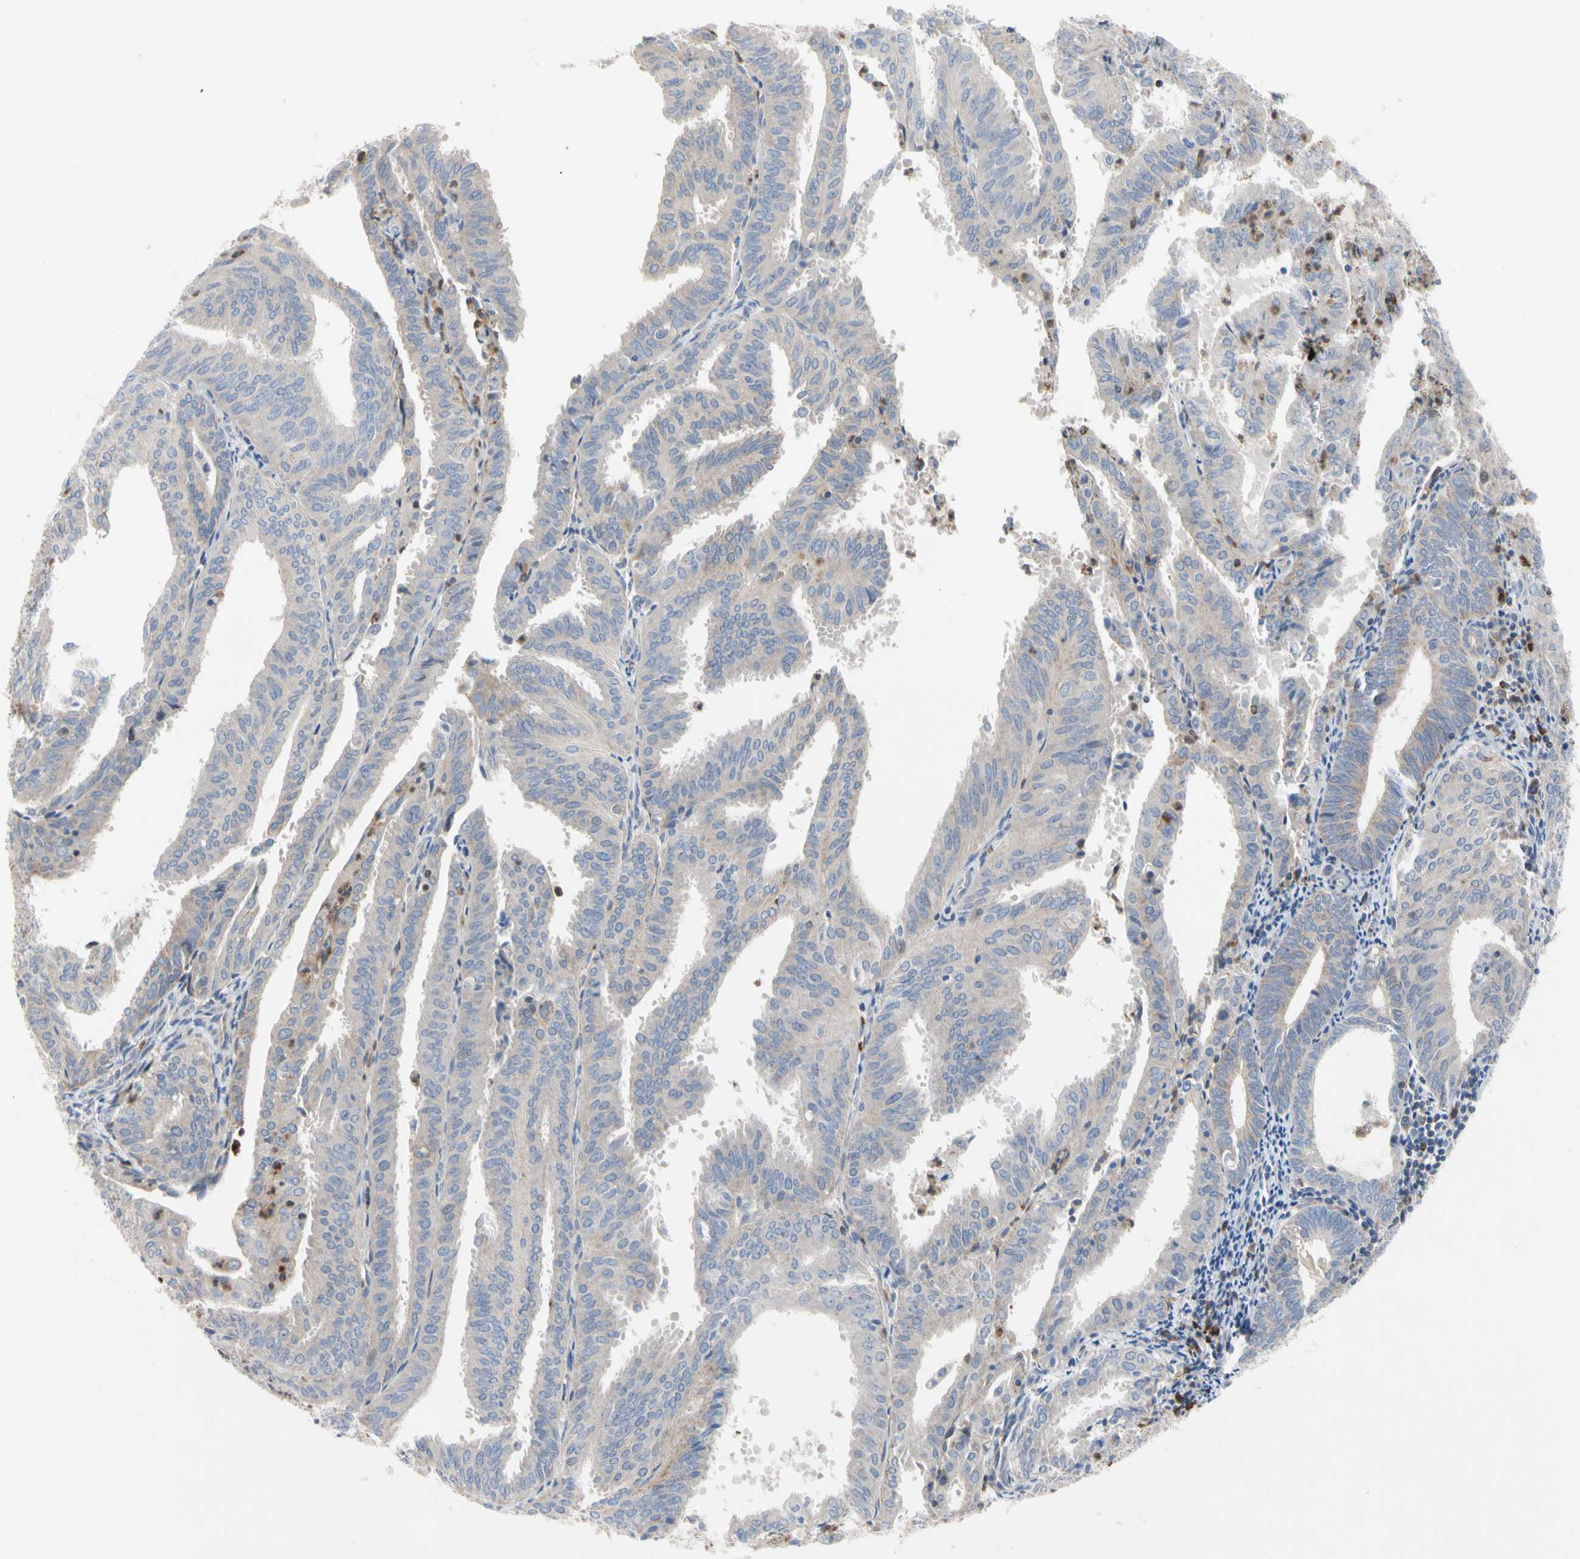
{"staining": {"intensity": "weak", "quantity": "<25%", "location": "cytoplasmic/membranous"}, "tissue": "endometrial cancer", "cell_type": "Tumor cells", "image_type": "cancer", "snomed": [{"axis": "morphology", "description": "Adenocarcinoma, NOS"}, {"axis": "topography", "description": "Uterus"}], "caption": "Tumor cells show no significant positivity in adenocarcinoma (endometrial).", "gene": "MCL1", "patient": {"sex": "female", "age": 60}}